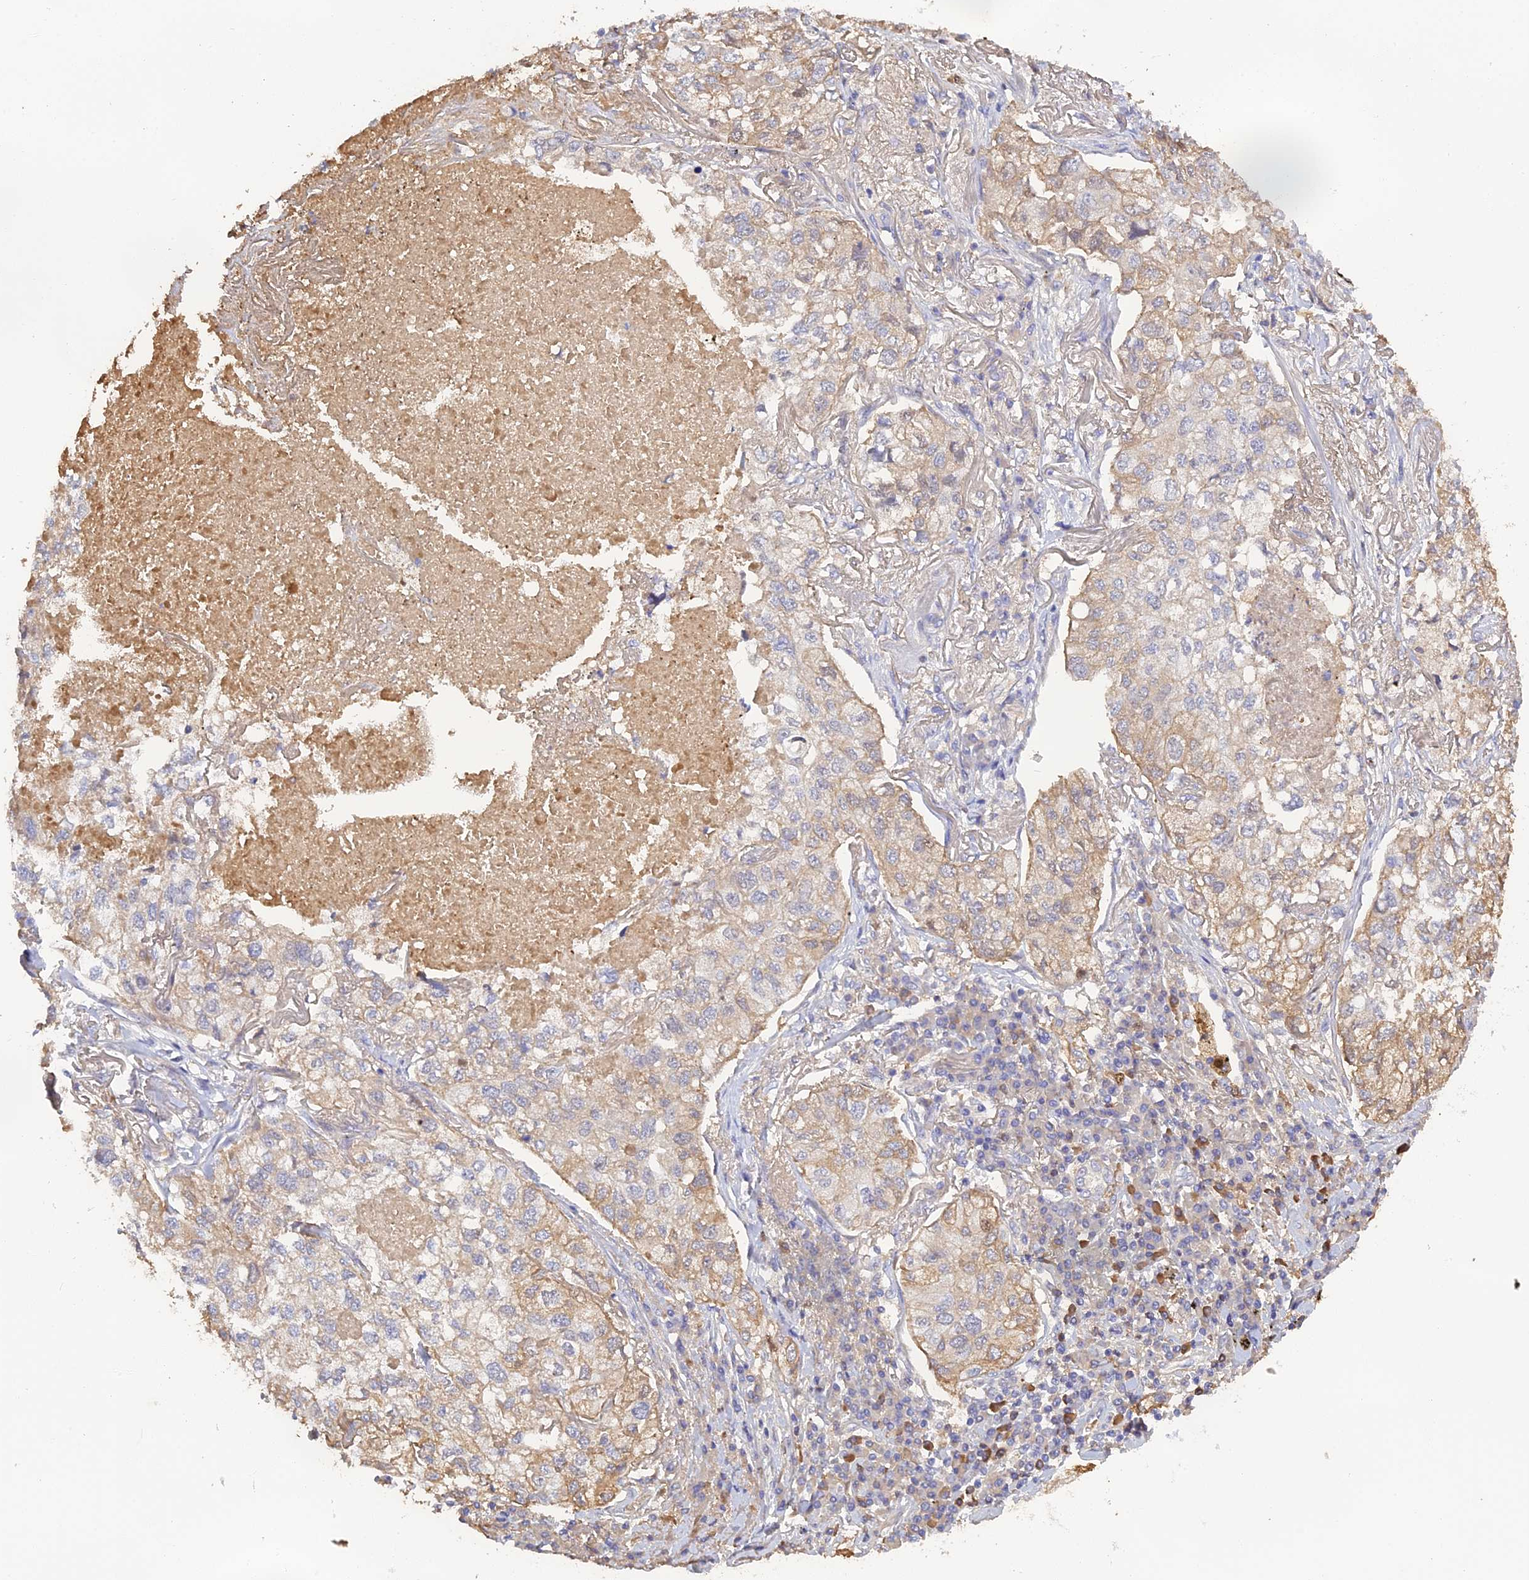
{"staining": {"intensity": "weak", "quantity": "<25%", "location": "cytoplasmic/membranous"}, "tissue": "lung cancer", "cell_type": "Tumor cells", "image_type": "cancer", "snomed": [{"axis": "morphology", "description": "Adenocarcinoma, NOS"}, {"axis": "topography", "description": "Lung"}], "caption": "Immunohistochemistry (IHC) of lung adenocarcinoma shows no positivity in tumor cells. (DAB immunohistochemistry, high magnification).", "gene": "PZP", "patient": {"sex": "male", "age": 65}}